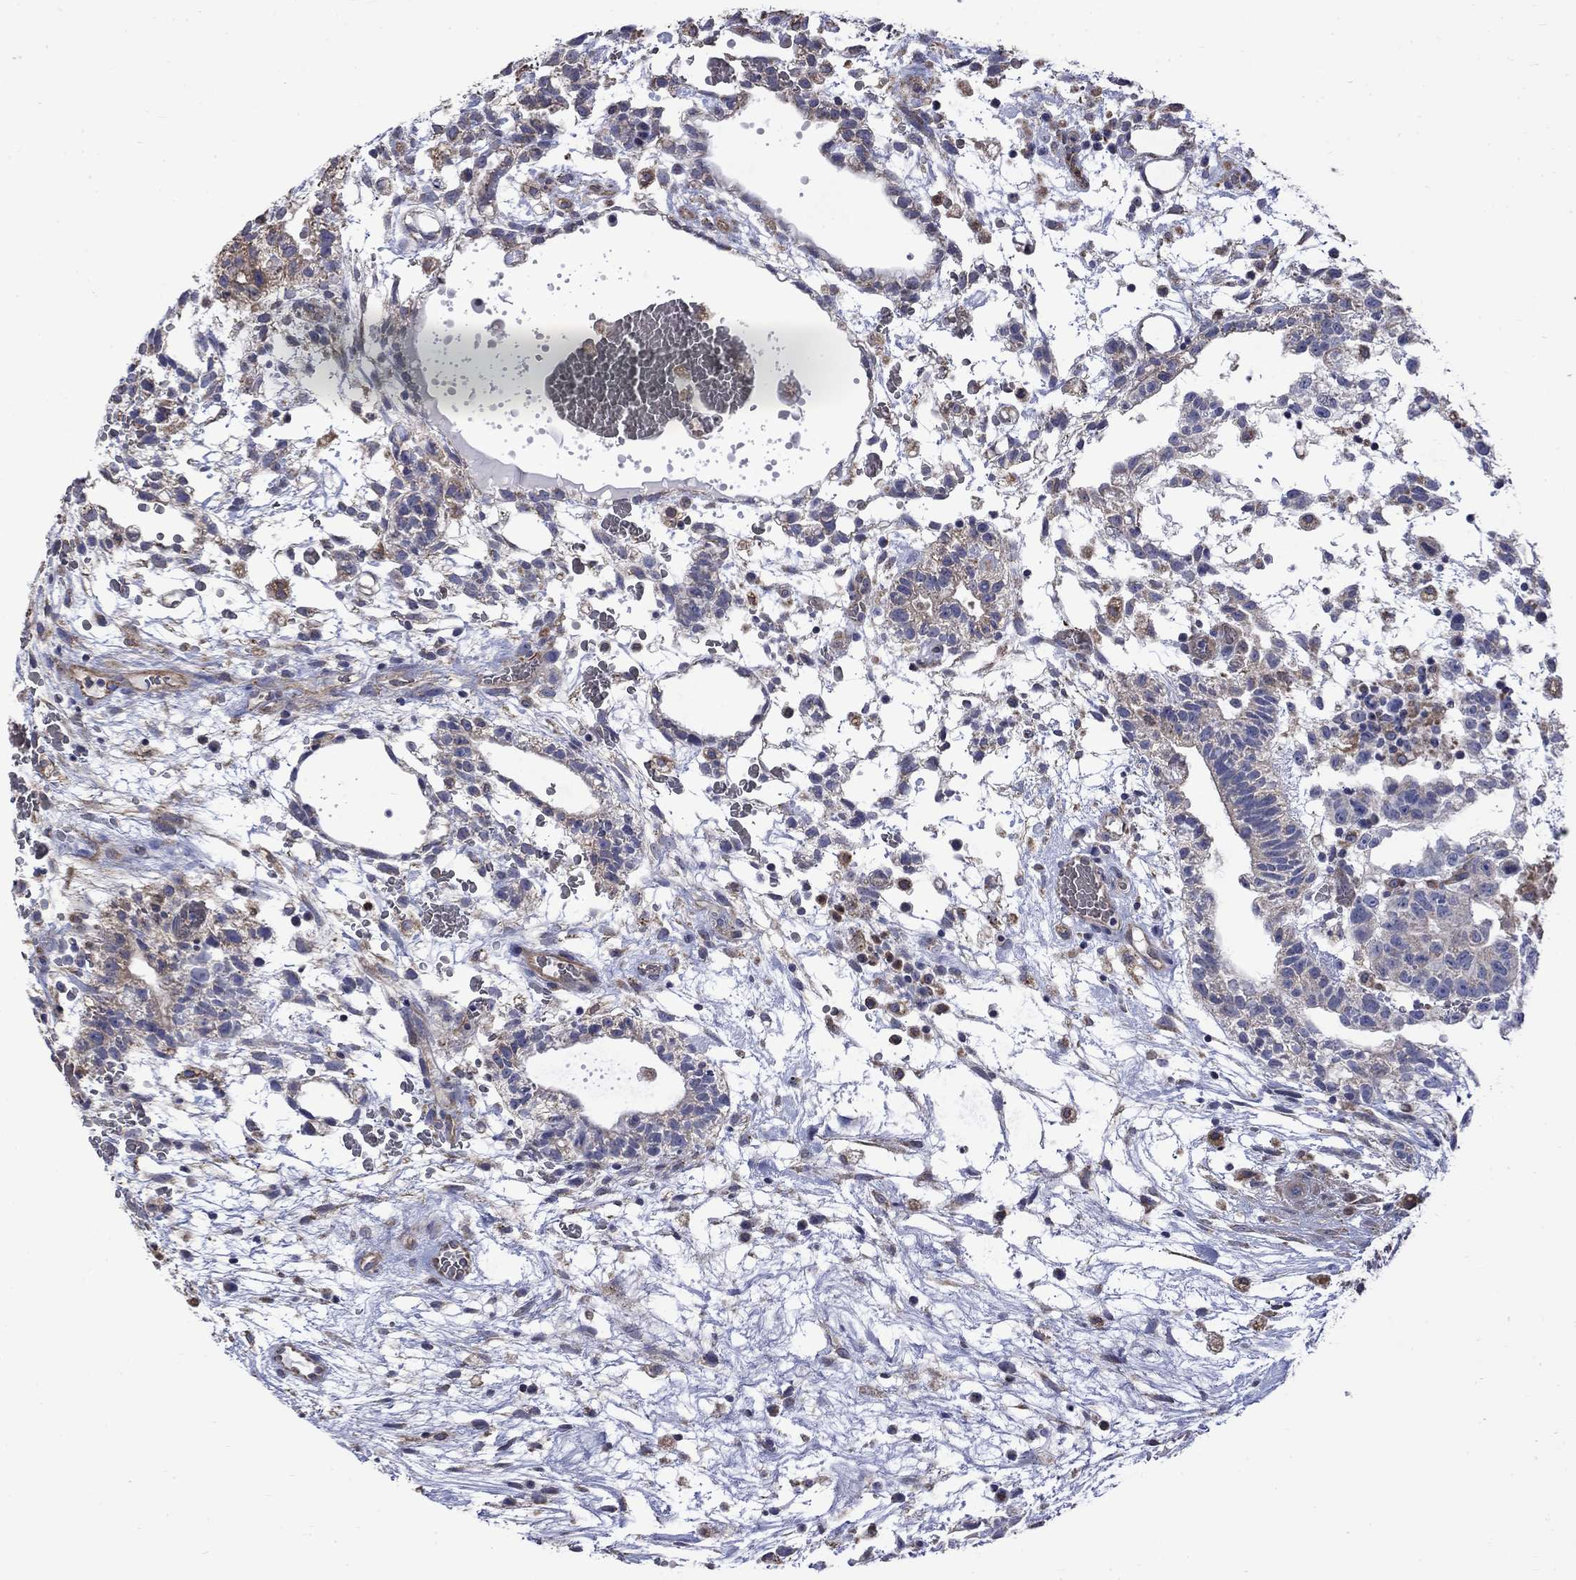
{"staining": {"intensity": "weak", "quantity": "25%-75%", "location": "cytoplasmic/membranous"}, "tissue": "testis cancer", "cell_type": "Tumor cells", "image_type": "cancer", "snomed": [{"axis": "morphology", "description": "Normal tissue, NOS"}, {"axis": "morphology", "description": "Carcinoma, Embryonal, NOS"}, {"axis": "topography", "description": "Testis"}], "caption": "The histopathology image shows a brown stain indicating the presence of a protein in the cytoplasmic/membranous of tumor cells in testis embryonal carcinoma.", "gene": "CAMKK2", "patient": {"sex": "male", "age": 32}}